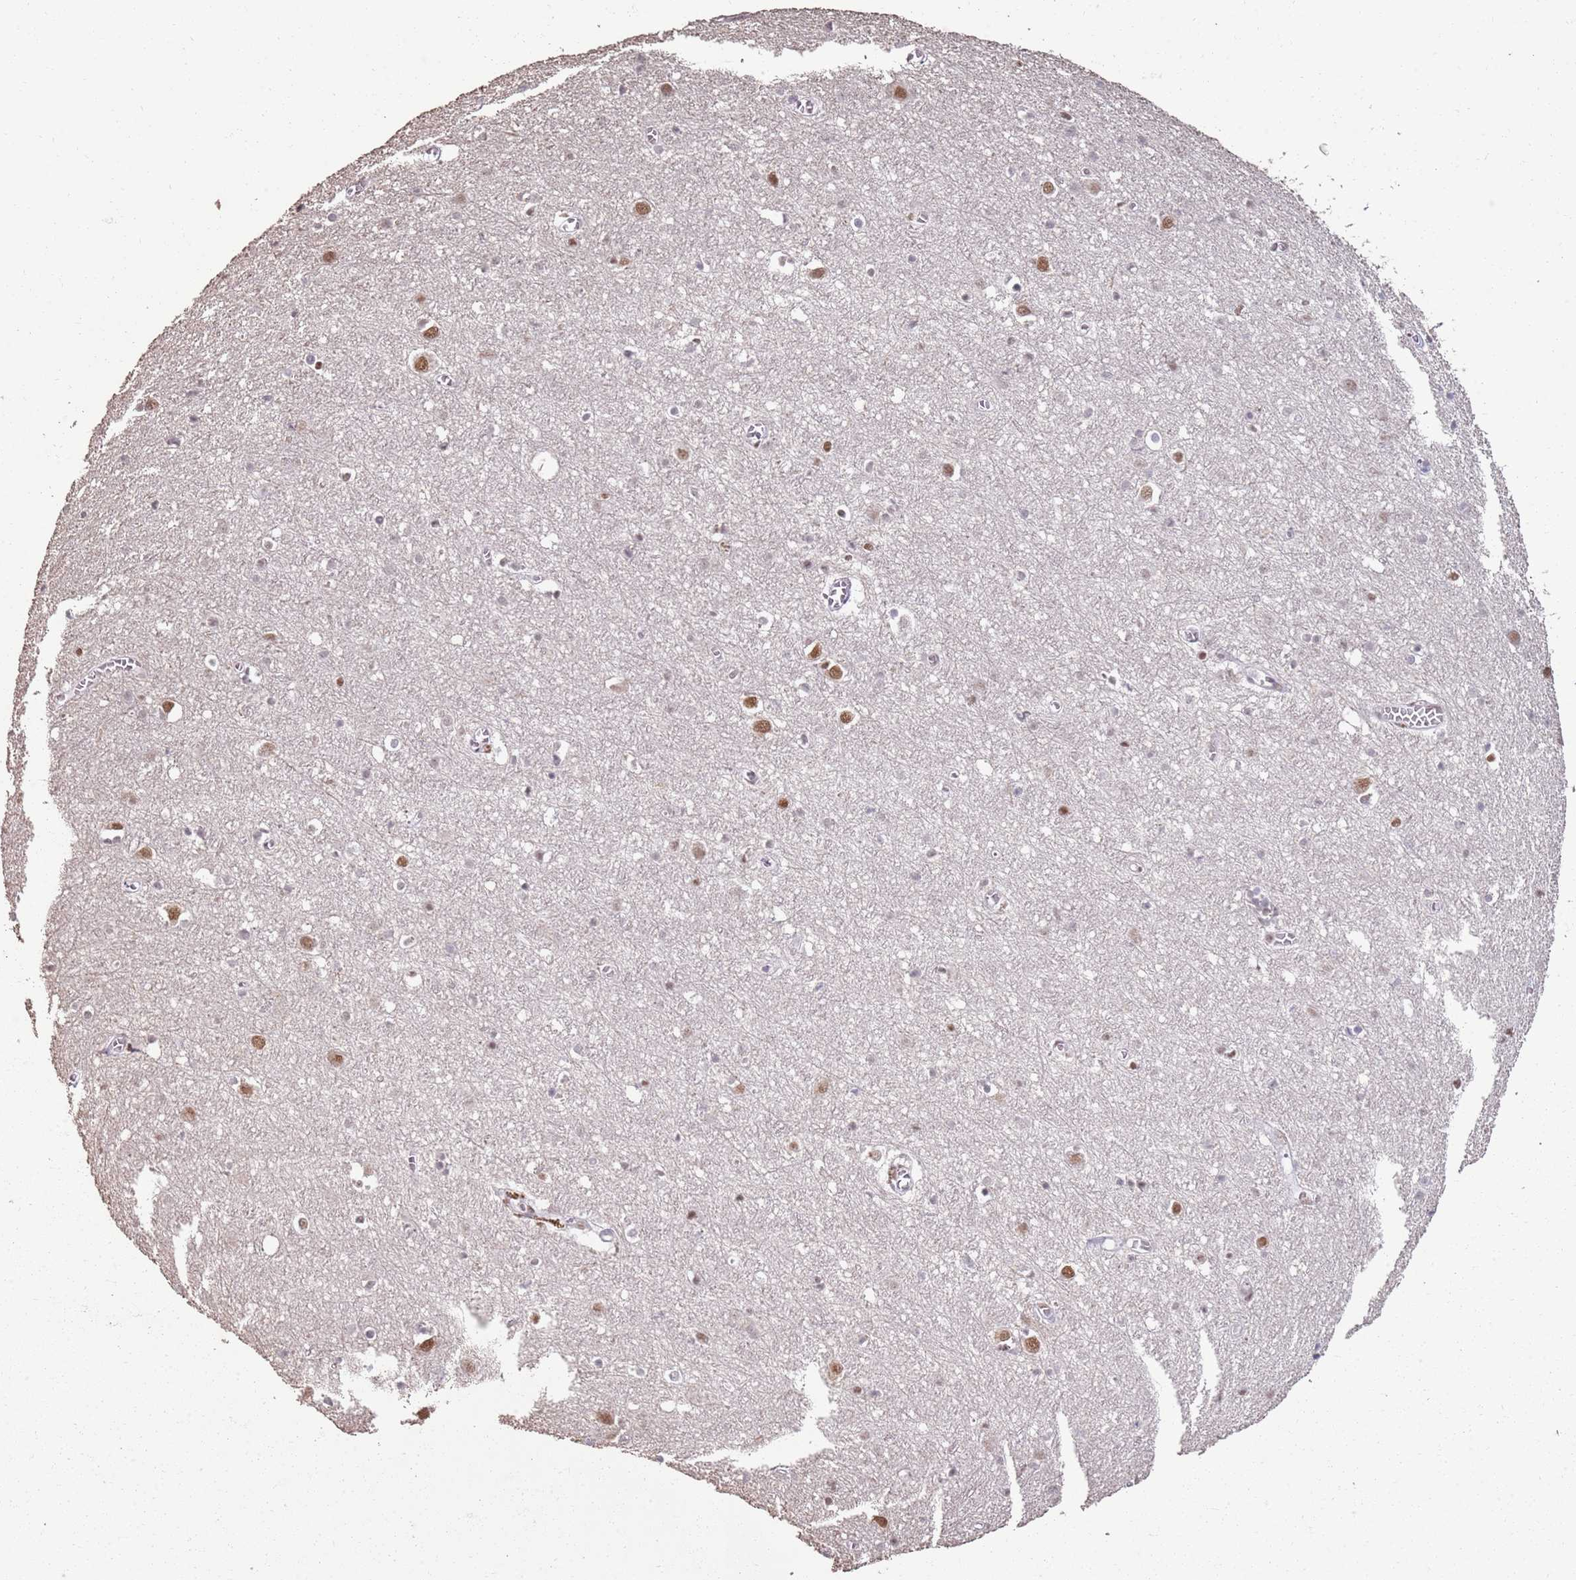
{"staining": {"intensity": "weak", "quantity": ">75%", "location": "nuclear"}, "tissue": "cerebral cortex", "cell_type": "Endothelial cells", "image_type": "normal", "snomed": [{"axis": "morphology", "description": "Normal tissue, NOS"}, {"axis": "topography", "description": "Cerebral cortex"}], "caption": "Immunohistochemical staining of normal human cerebral cortex shows >75% levels of weak nuclear protein positivity in about >75% of endothelial cells.", "gene": "ARL14EP", "patient": {"sex": "female", "age": 64}}